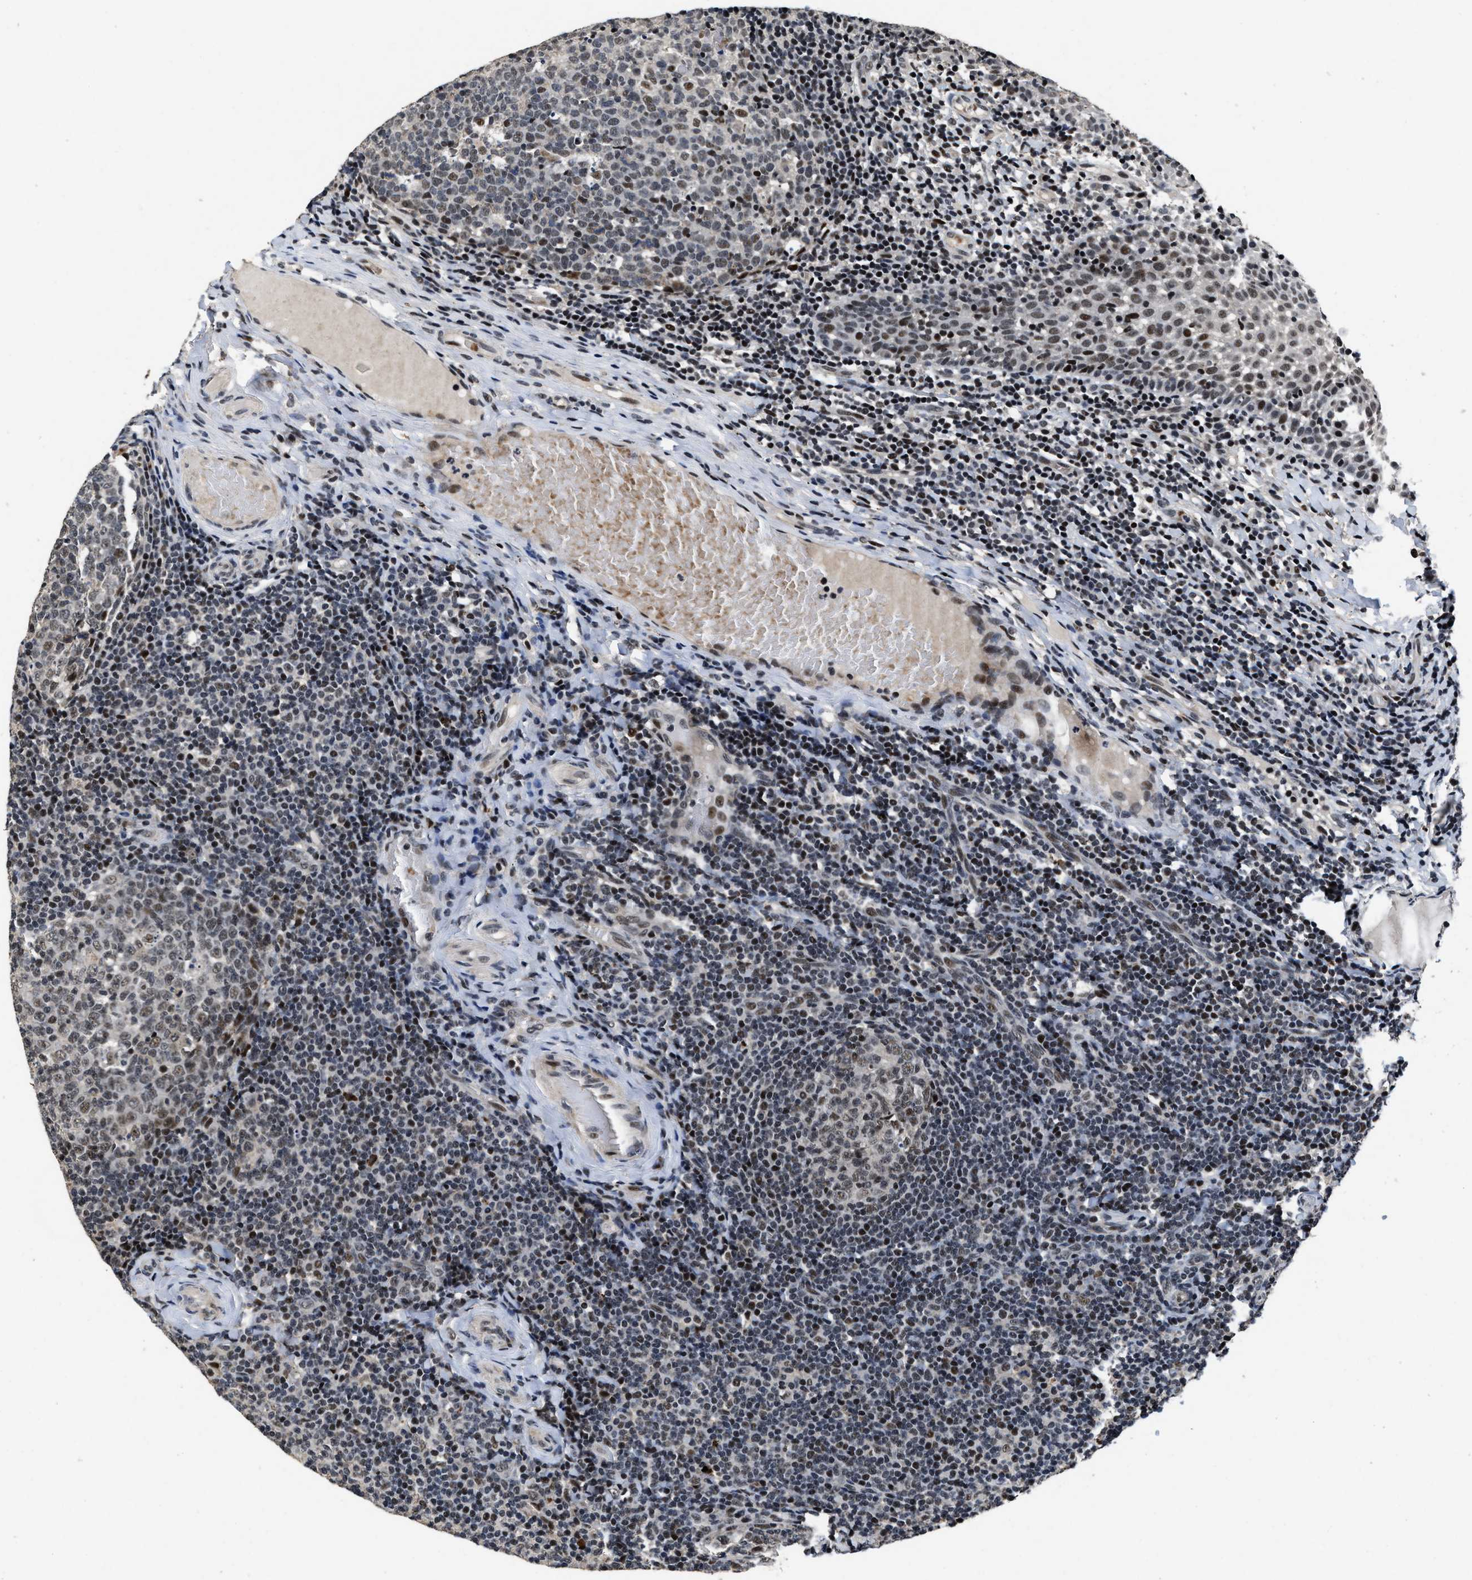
{"staining": {"intensity": "moderate", "quantity": "25%-75%", "location": "nuclear"}, "tissue": "tonsil", "cell_type": "Germinal center cells", "image_type": "normal", "snomed": [{"axis": "morphology", "description": "Normal tissue, NOS"}, {"axis": "topography", "description": "Tonsil"}], "caption": "Immunohistochemical staining of normal tonsil exhibits medium levels of moderate nuclear positivity in approximately 25%-75% of germinal center cells.", "gene": "ZNF233", "patient": {"sex": "female", "age": 19}}